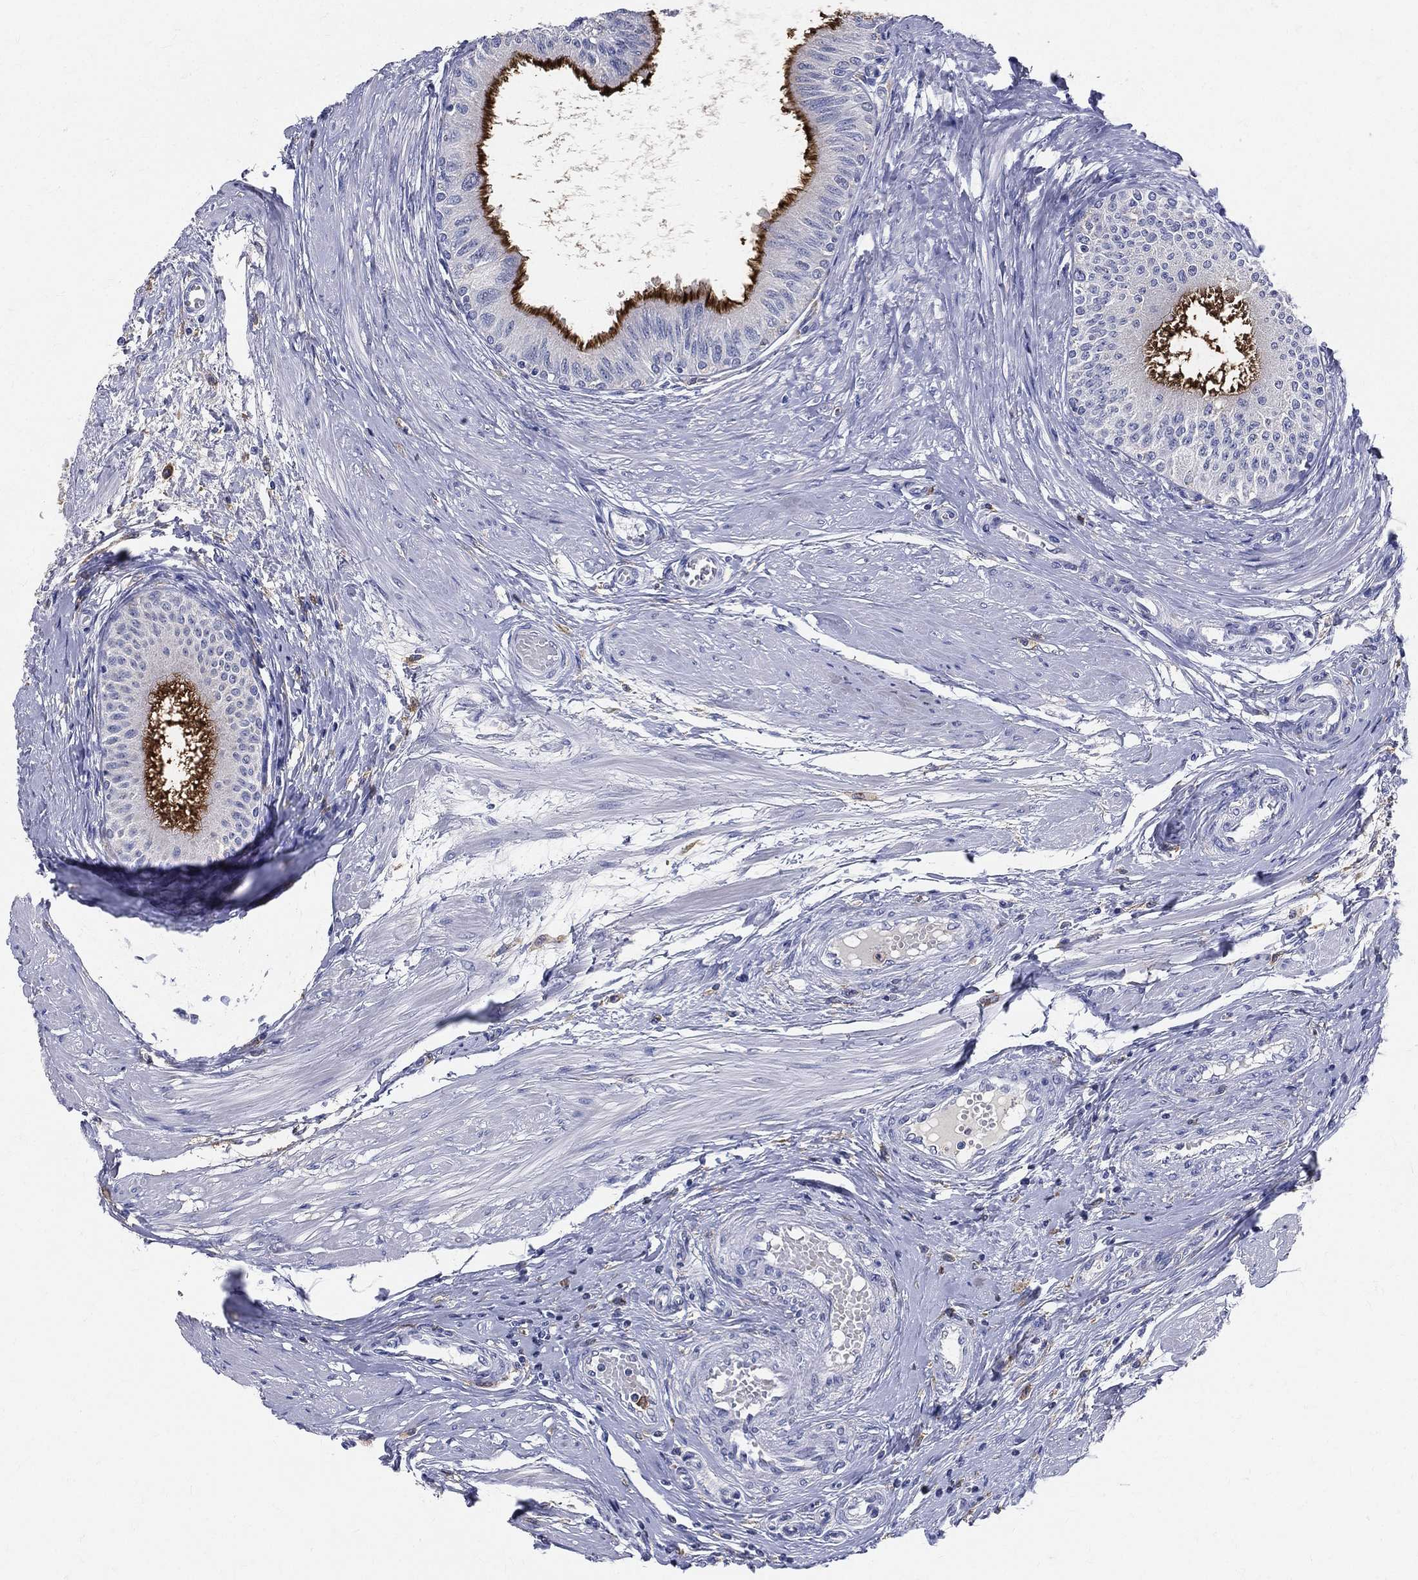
{"staining": {"intensity": "strong", "quantity": "25%-75%", "location": "cytoplasmic/membranous"}, "tissue": "epididymis", "cell_type": "Glandular cells", "image_type": "normal", "snomed": [{"axis": "morphology", "description": "Normal tissue, NOS"}, {"axis": "morphology", "description": "Seminoma, NOS"}, {"axis": "topography", "description": "Testis"}, {"axis": "topography", "description": "Epididymis"}], "caption": "A high amount of strong cytoplasmic/membranous staining is present in about 25%-75% of glandular cells in unremarkable epididymis.", "gene": "CD33", "patient": {"sex": "male", "age": 61}}